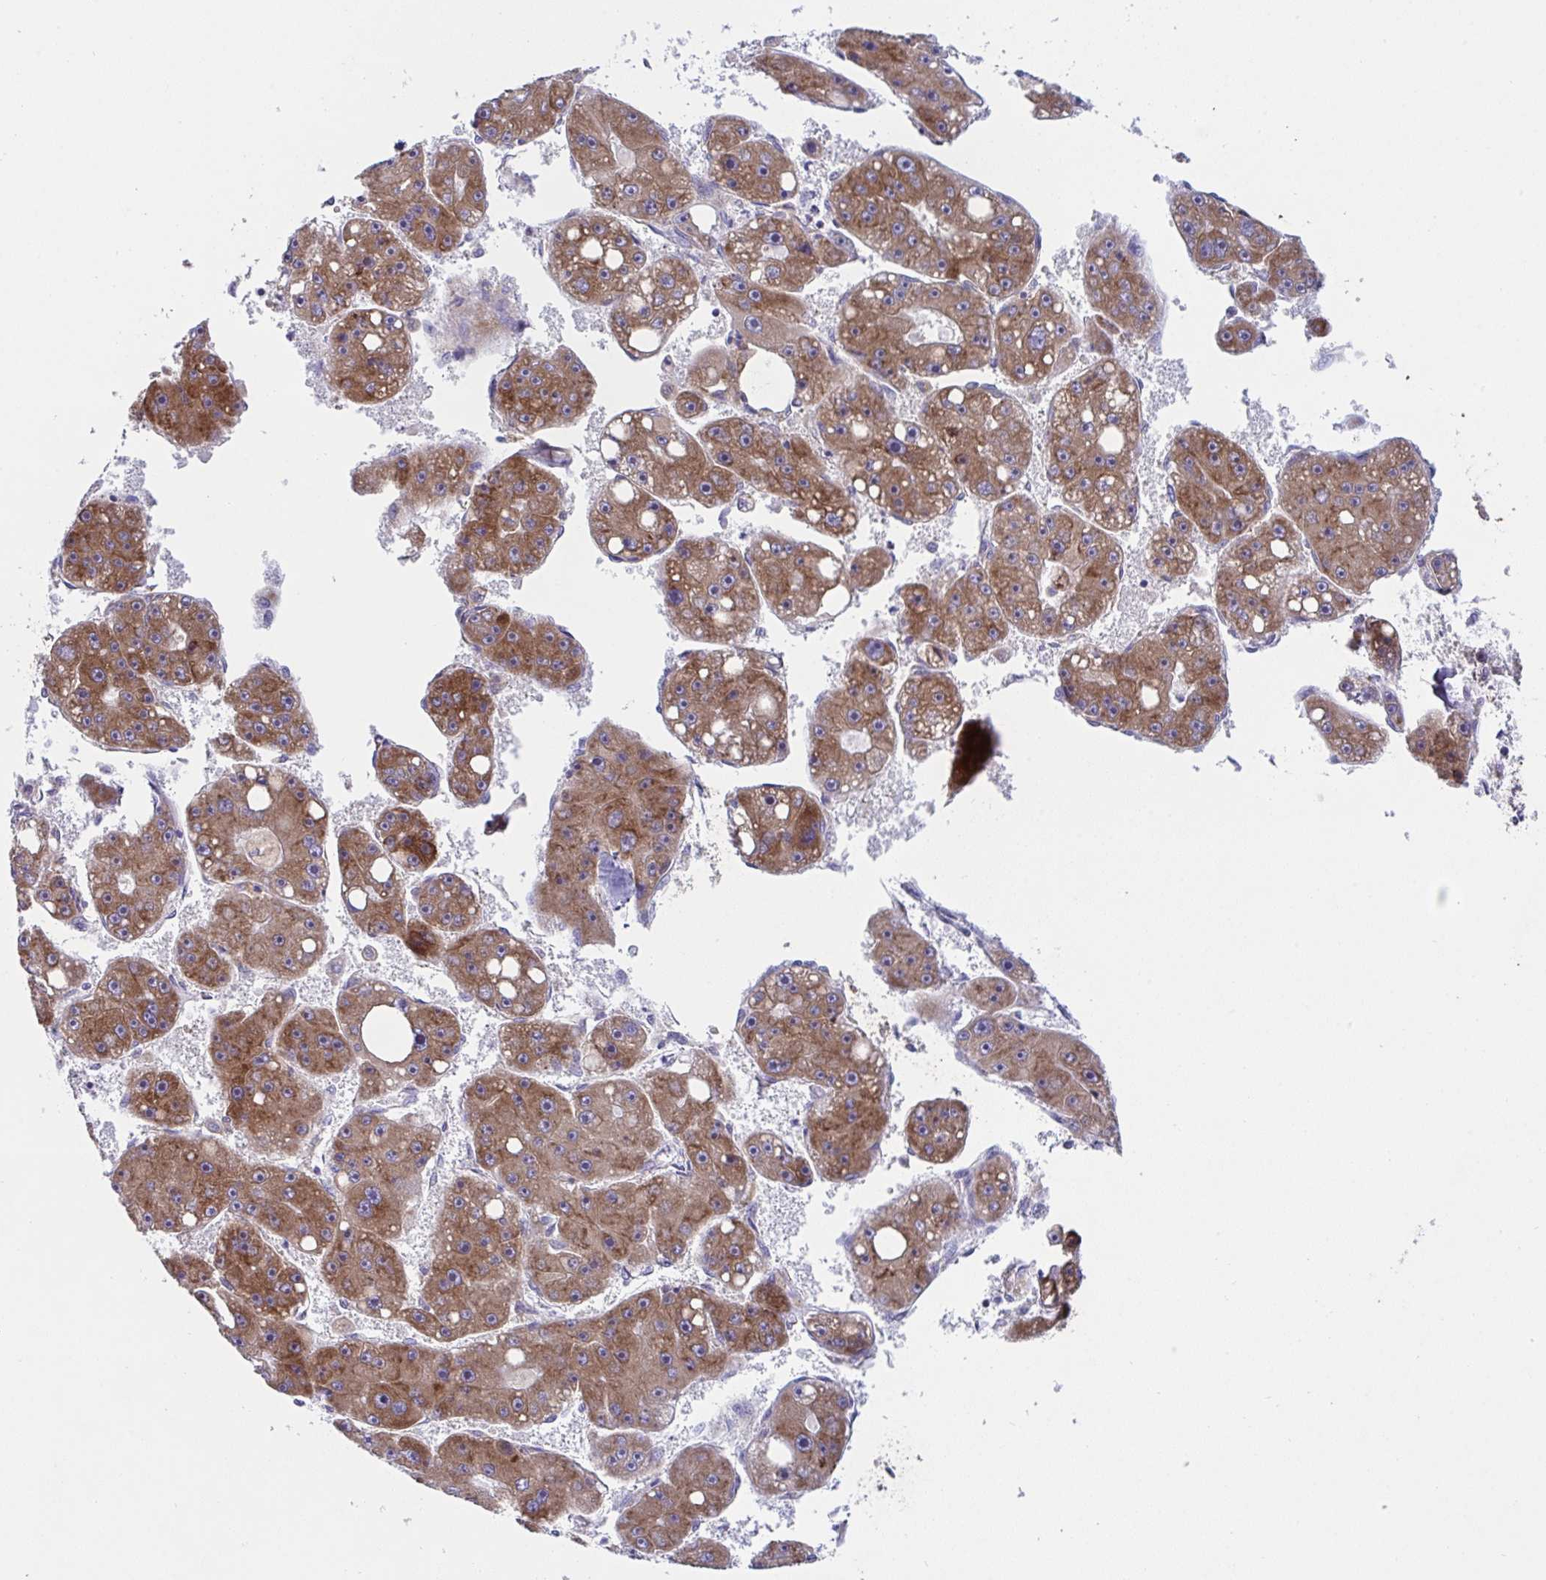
{"staining": {"intensity": "strong", "quantity": ">75%", "location": "cytoplasmic/membranous"}, "tissue": "liver cancer", "cell_type": "Tumor cells", "image_type": "cancer", "snomed": [{"axis": "morphology", "description": "Carcinoma, Hepatocellular, NOS"}, {"axis": "topography", "description": "Liver"}], "caption": "A brown stain highlights strong cytoplasmic/membranous staining of a protein in liver hepatocellular carcinoma tumor cells.", "gene": "FAU", "patient": {"sex": "female", "age": 61}}